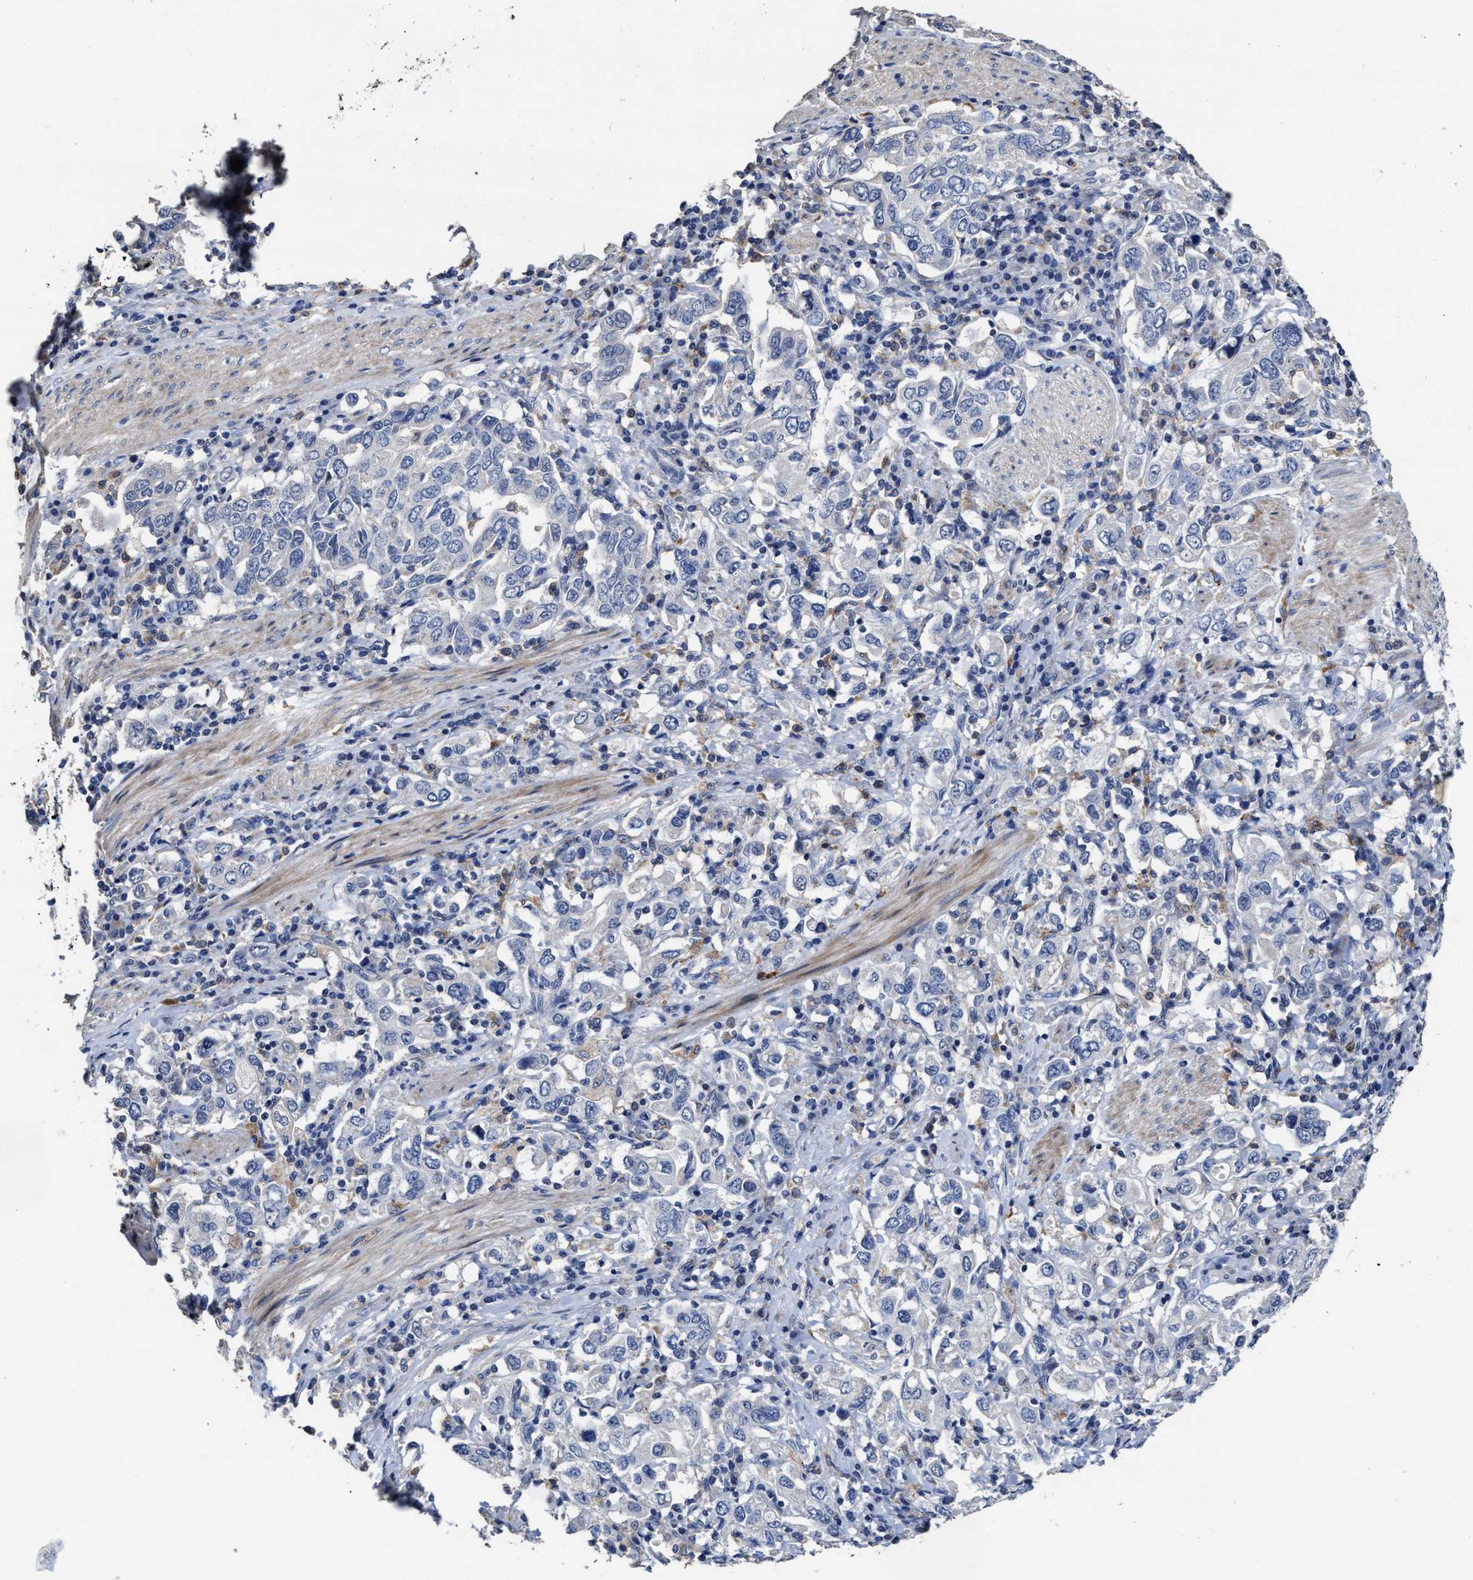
{"staining": {"intensity": "negative", "quantity": "none", "location": "none"}, "tissue": "stomach cancer", "cell_type": "Tumor cells", "image_type": "cancer", "snomed": [{"axis": "morphology", "description": "Adenocarcinoma, NOS"}, {"axis": "topography", "description": "Stomach, upper"}], "caption": "Adenocarcinoma (stomach) was stained to show a protein in brown. There is no significant staining in tumor cells. (IHC, brightfield microscopy, high magnification).", "gene": "ZFAT", "patient": {"sex": "male", "age": 62}}